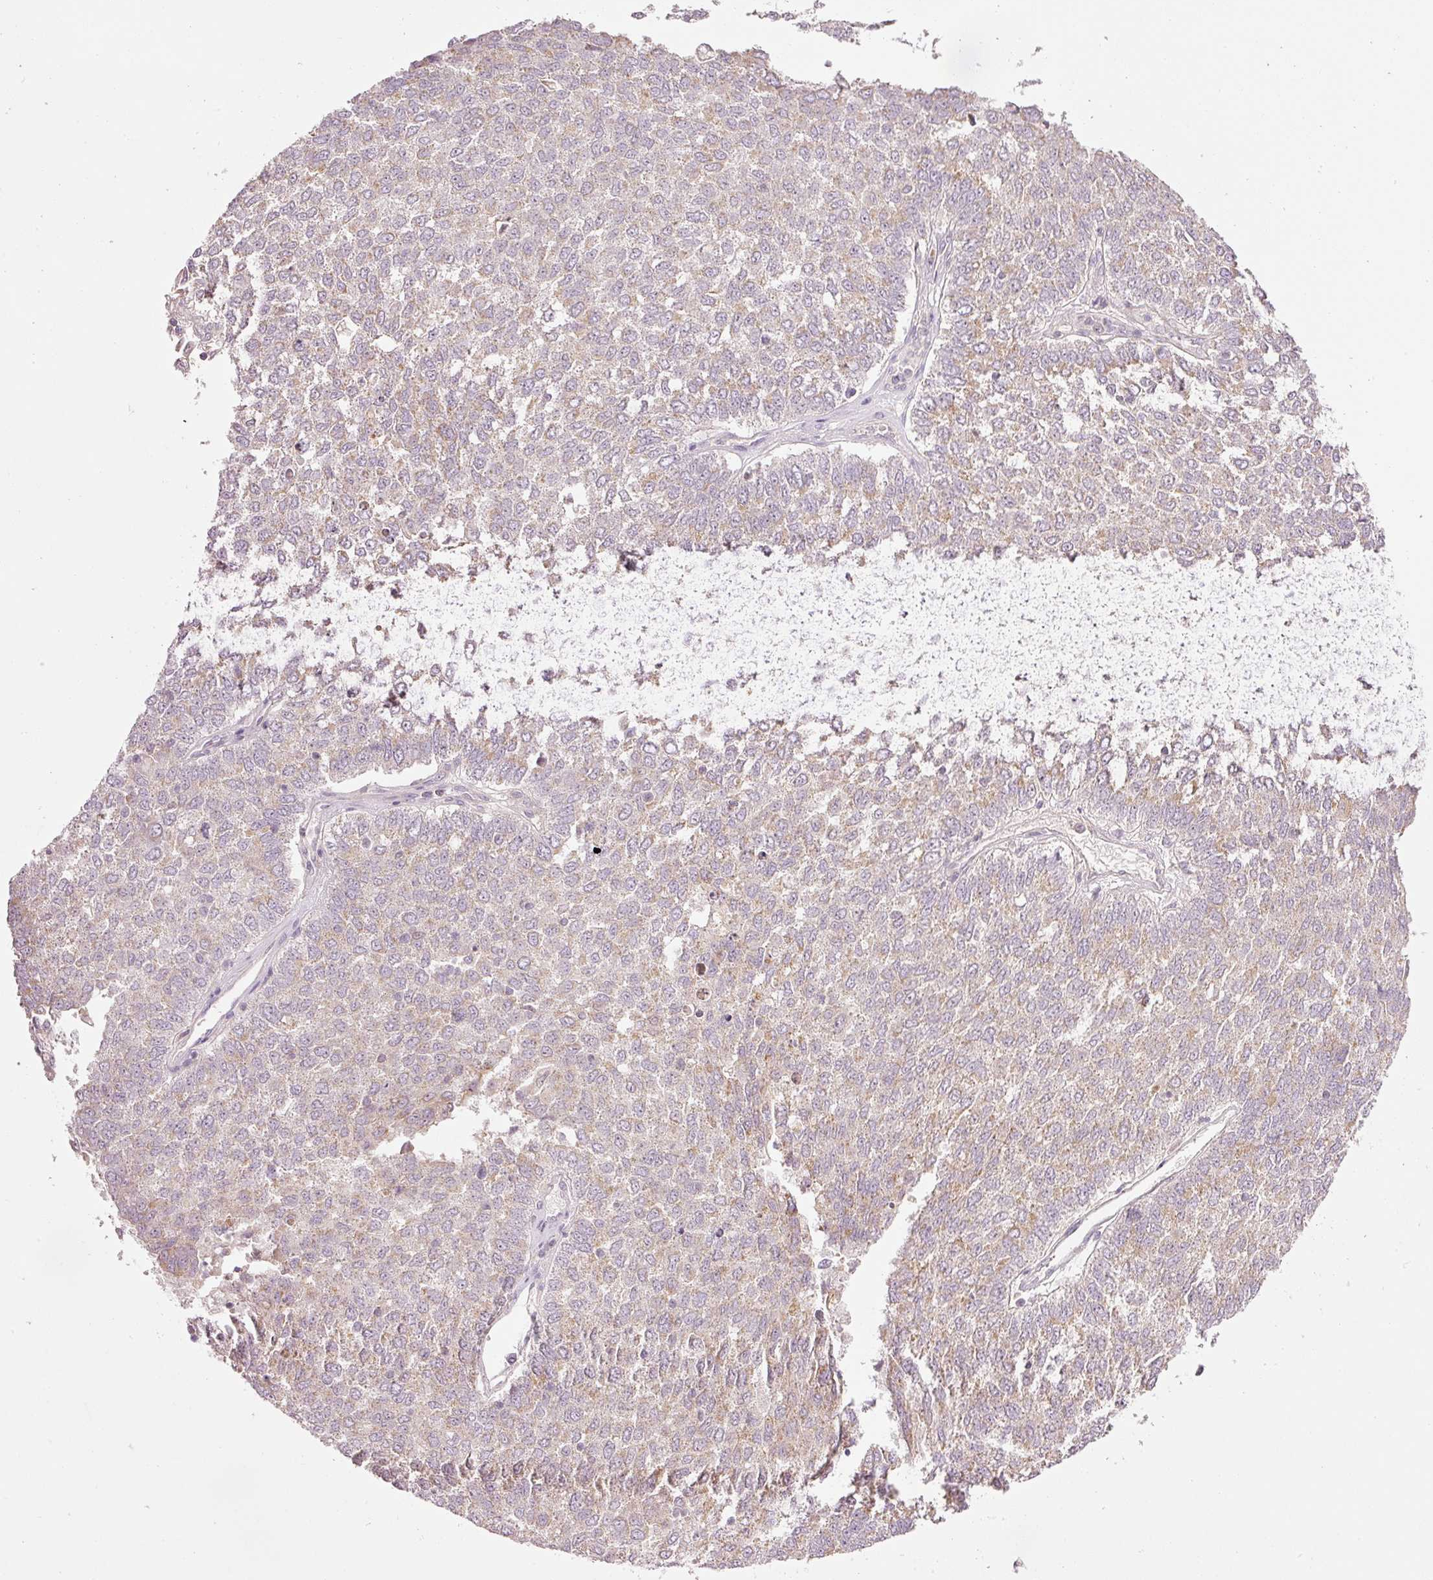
{"staining": {"intensity": "weak", "quantity": "25%-75%", "location": "cytoplasmic/membranous"}, "tissue": "lung cancer", "cell_type": "Tumor cells", "image_type": "cancer", "snomed": [{"axis": "morphology", "description": "Squamous cell carcinoma, NOS"}, {"axis": "topography", "description": "Lung"}], "caption": "Immunohistochemistry of lung cancer (squamous cell carcinoma) displays low levels of weak cytoplasmic/membranous expression in about 25%-75% of tumor cells.", "gene": "CDC20B", "patient": {"sex": "male", "age": 73}}